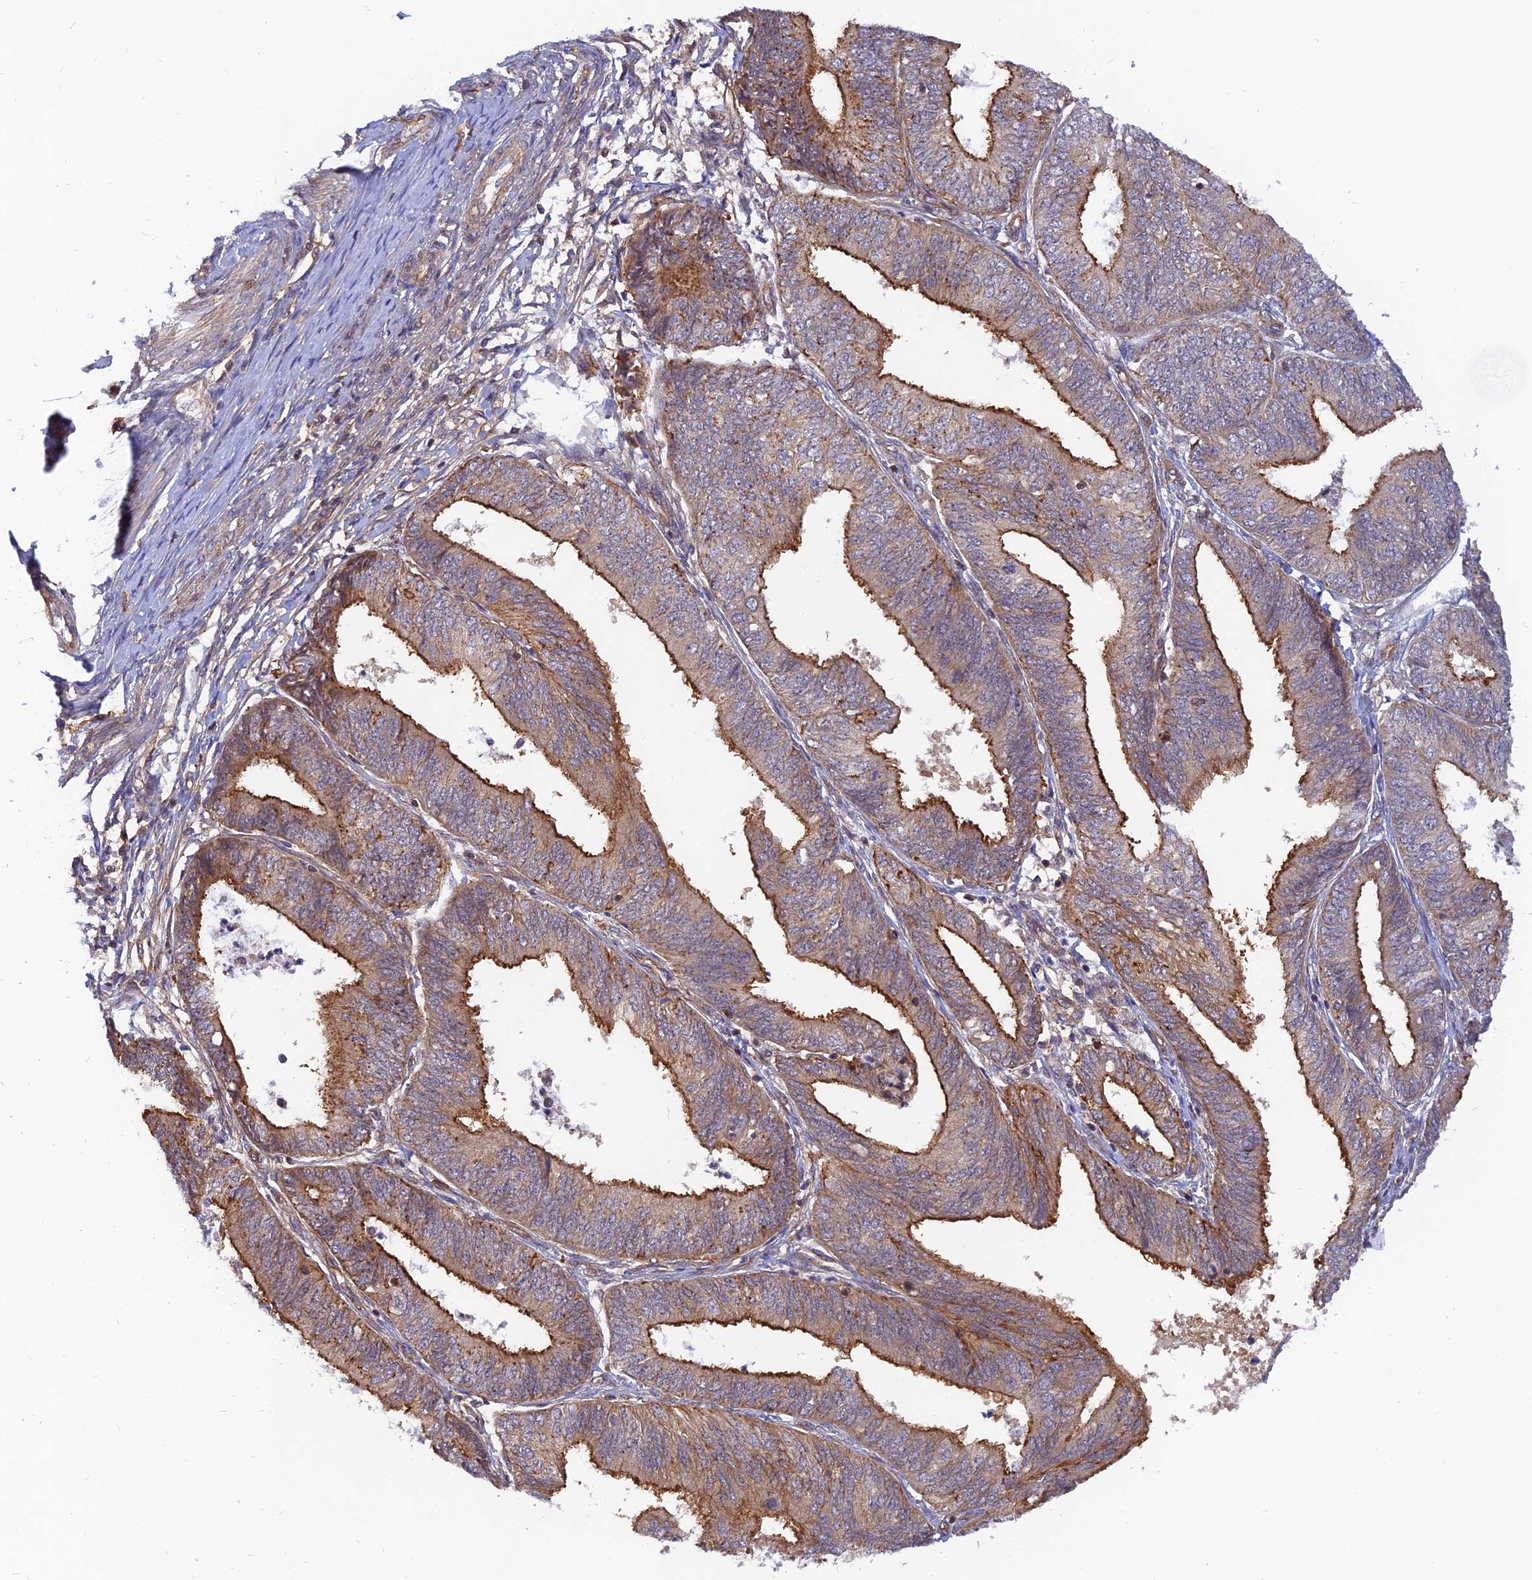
{"staining": {"intensity": "strong", "quantity": "25%-75%", "location": "cytoplasmic/membranous"}, "tissue": "endometrial cancer", "cell_type": "Tumor cells", "image_type": "cancer", "snomed": [{"axis": "morphology", "description": "Adenocarcinoma, NOS"}, {"axis": "topography", "description": "Endometrium"}], "caption": "Endometrial cancer stained with a brown dye displays strong cytoplasmic/membranous positive staining in about 25%-75% of tumor cells.", "gene": "WDR41", "patient": {"sex": "female", "age": 58}}